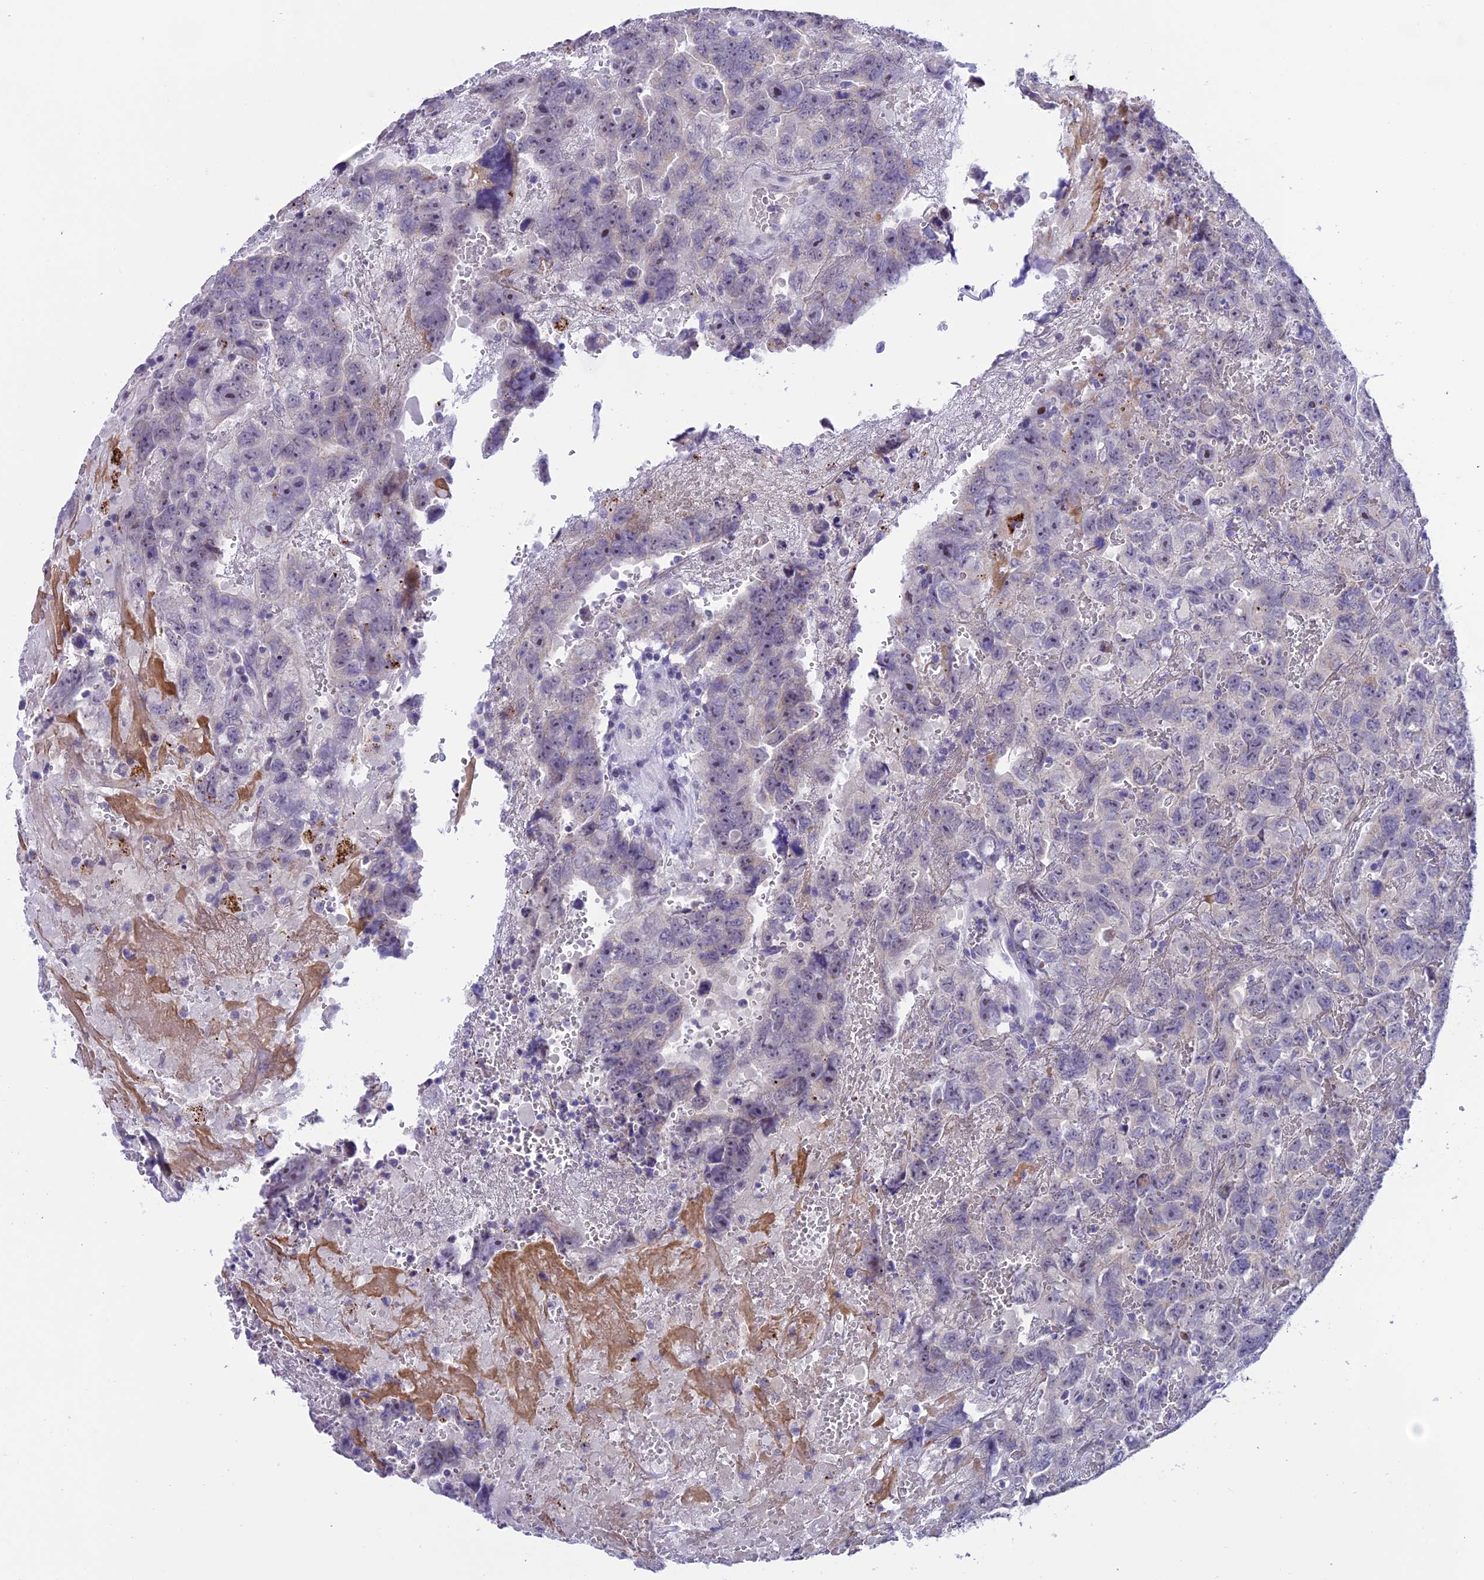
{"staining": {"intensity": "negative", "quantity": "none", "location": "none"}, "tissue": "testis cancer", "cell_type": "Tumor cells", "image_type": "cancer", "snomed": [{"axis": "morphology", "description": "Carcinoma, Embryonal, NOS"}, {"axis": "topography", "description": "Testis"}], "caption": "Histopathology image shows no significant protein expression in tumor cells of testis cancer (embryonal carcinoma).", "gene": "SLC10A1", "patient": {"sex": "male", "age": 45}}